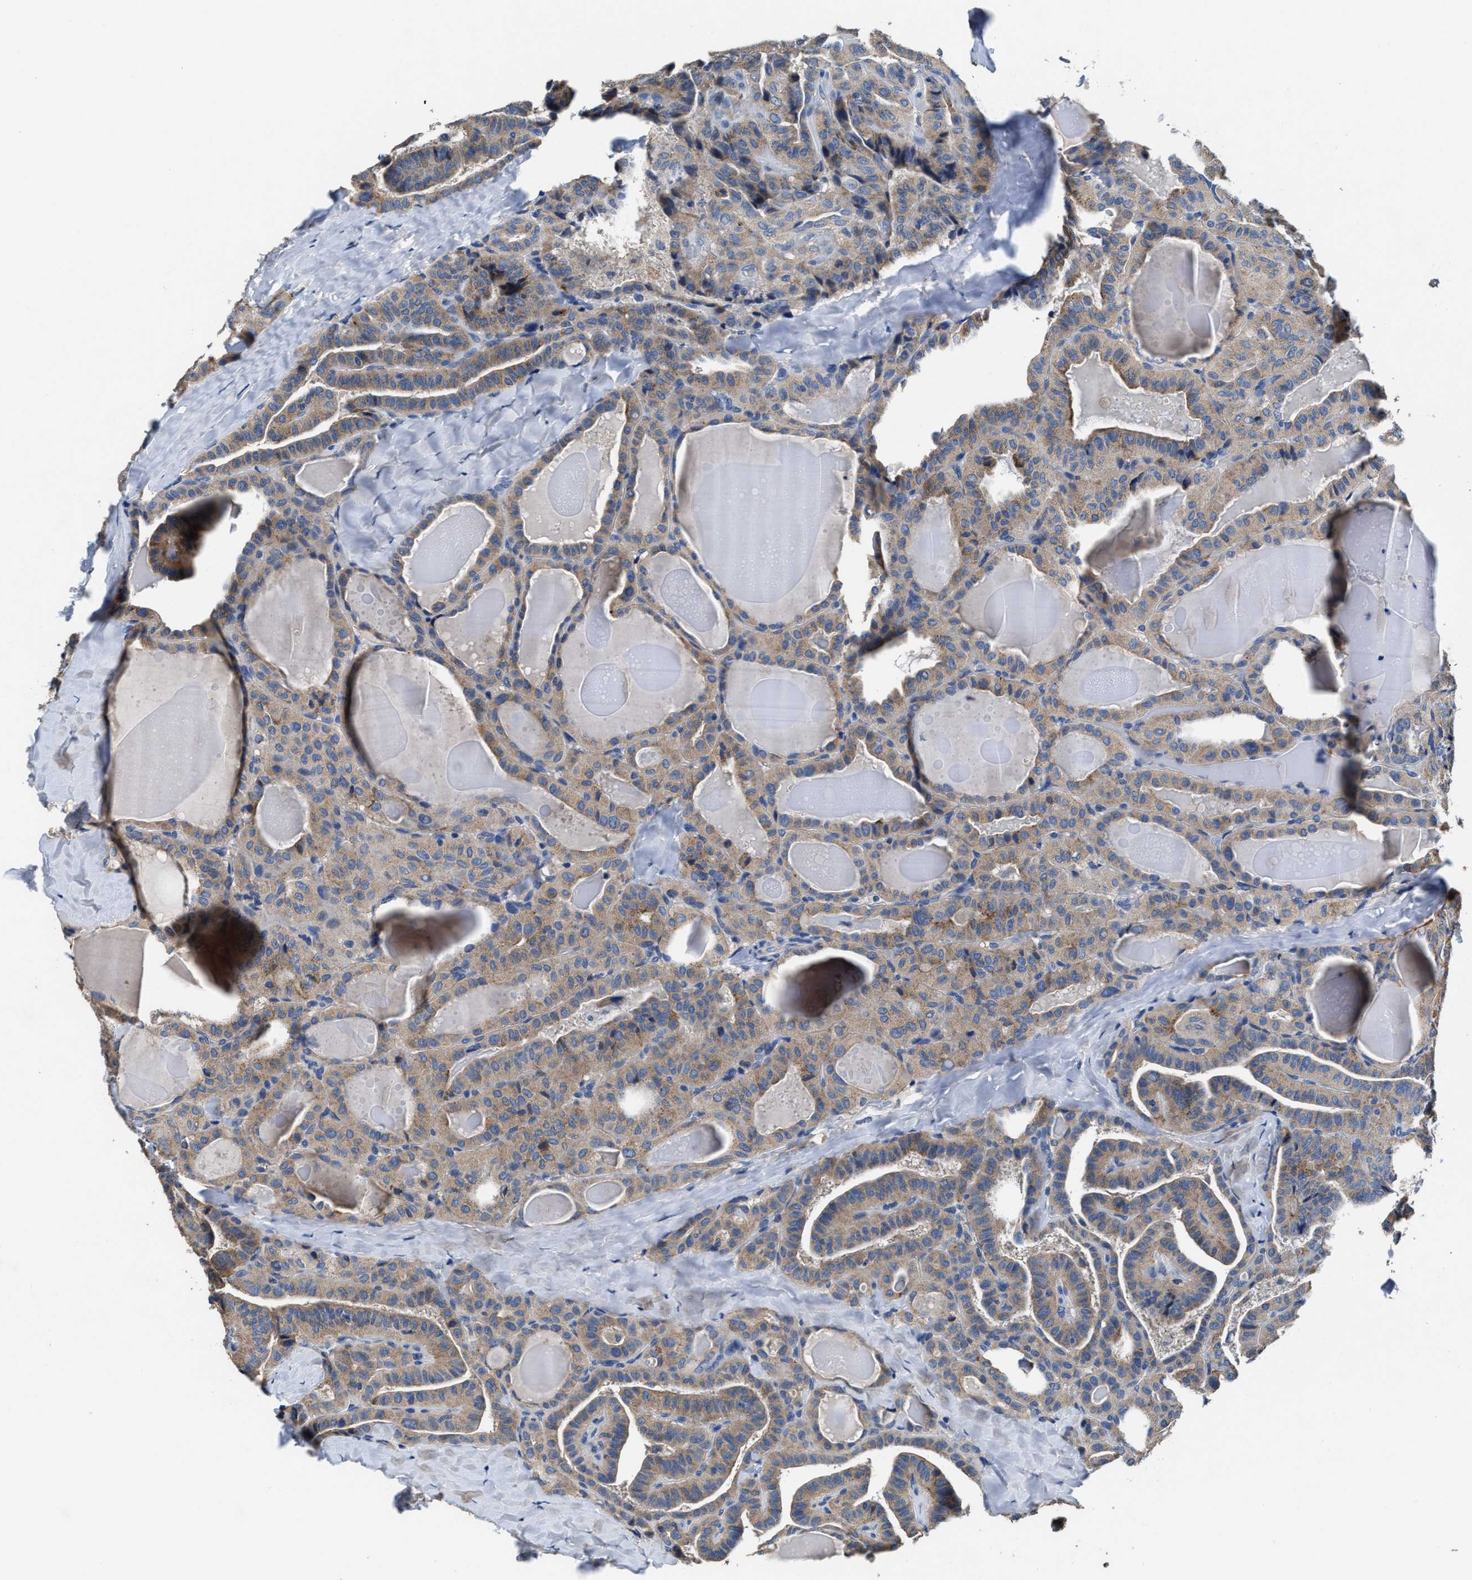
{"staining": {"intensity": "weak", "quantity": ">75%", "location": "cytoplasmic/membranous"}, "tissue": "thyroid cancer", "cell_type": "Tumor cells", "image_type": "cancer", "snomed": [{"axis": "morphology", "description": "Papillary adenocarcinoma, NOS"}, {"axis": "topography", "description": "Thyroid gland"}], "caption": "Thyroid papillary adenocarcinoma stained with immunohistochemistry (IHC) demonstrates weak cytoplasmic/membranous expression in about >75% of tumor cells.", "gene": "UBR4", "patient": {"sex": "male", "age": 77}}